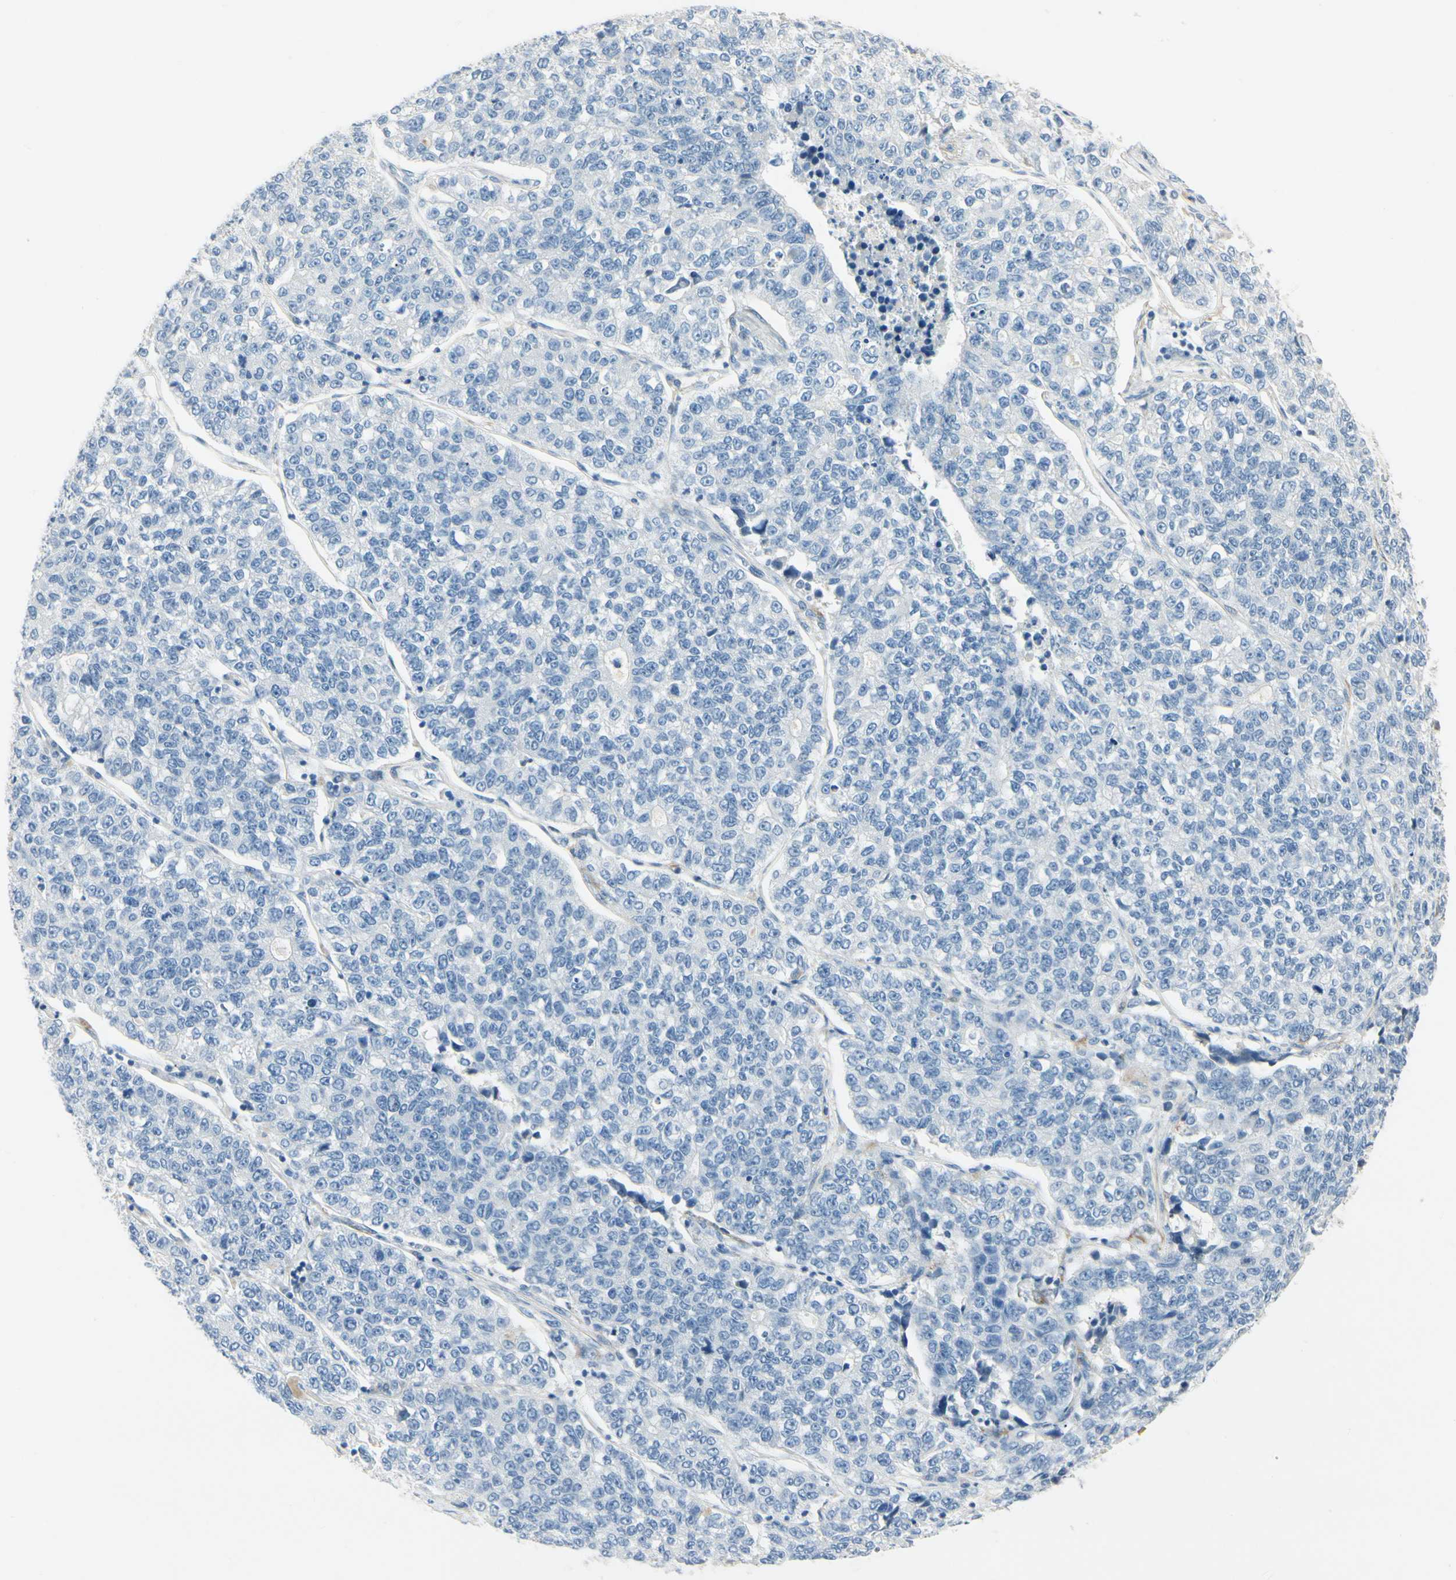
{"staining": {"intensity": "negative", "quantity": "none", "location": "none"}, "tissue": "lung cancer", "cell_type": "Tumor cells", "image_type": "cancer", "snomed": [{"axis": "morphology", "description": "Adenocarcinoma, NOS"}, {"axis": "topography", "description": "Lung"}], "caption": "DAB immunohistochemical staining of human adenocarcinoma (lung) shows no significant positivity in tumor cells.", "gene": "AMPH", "patient": {"sex": "male", "age": 49}}